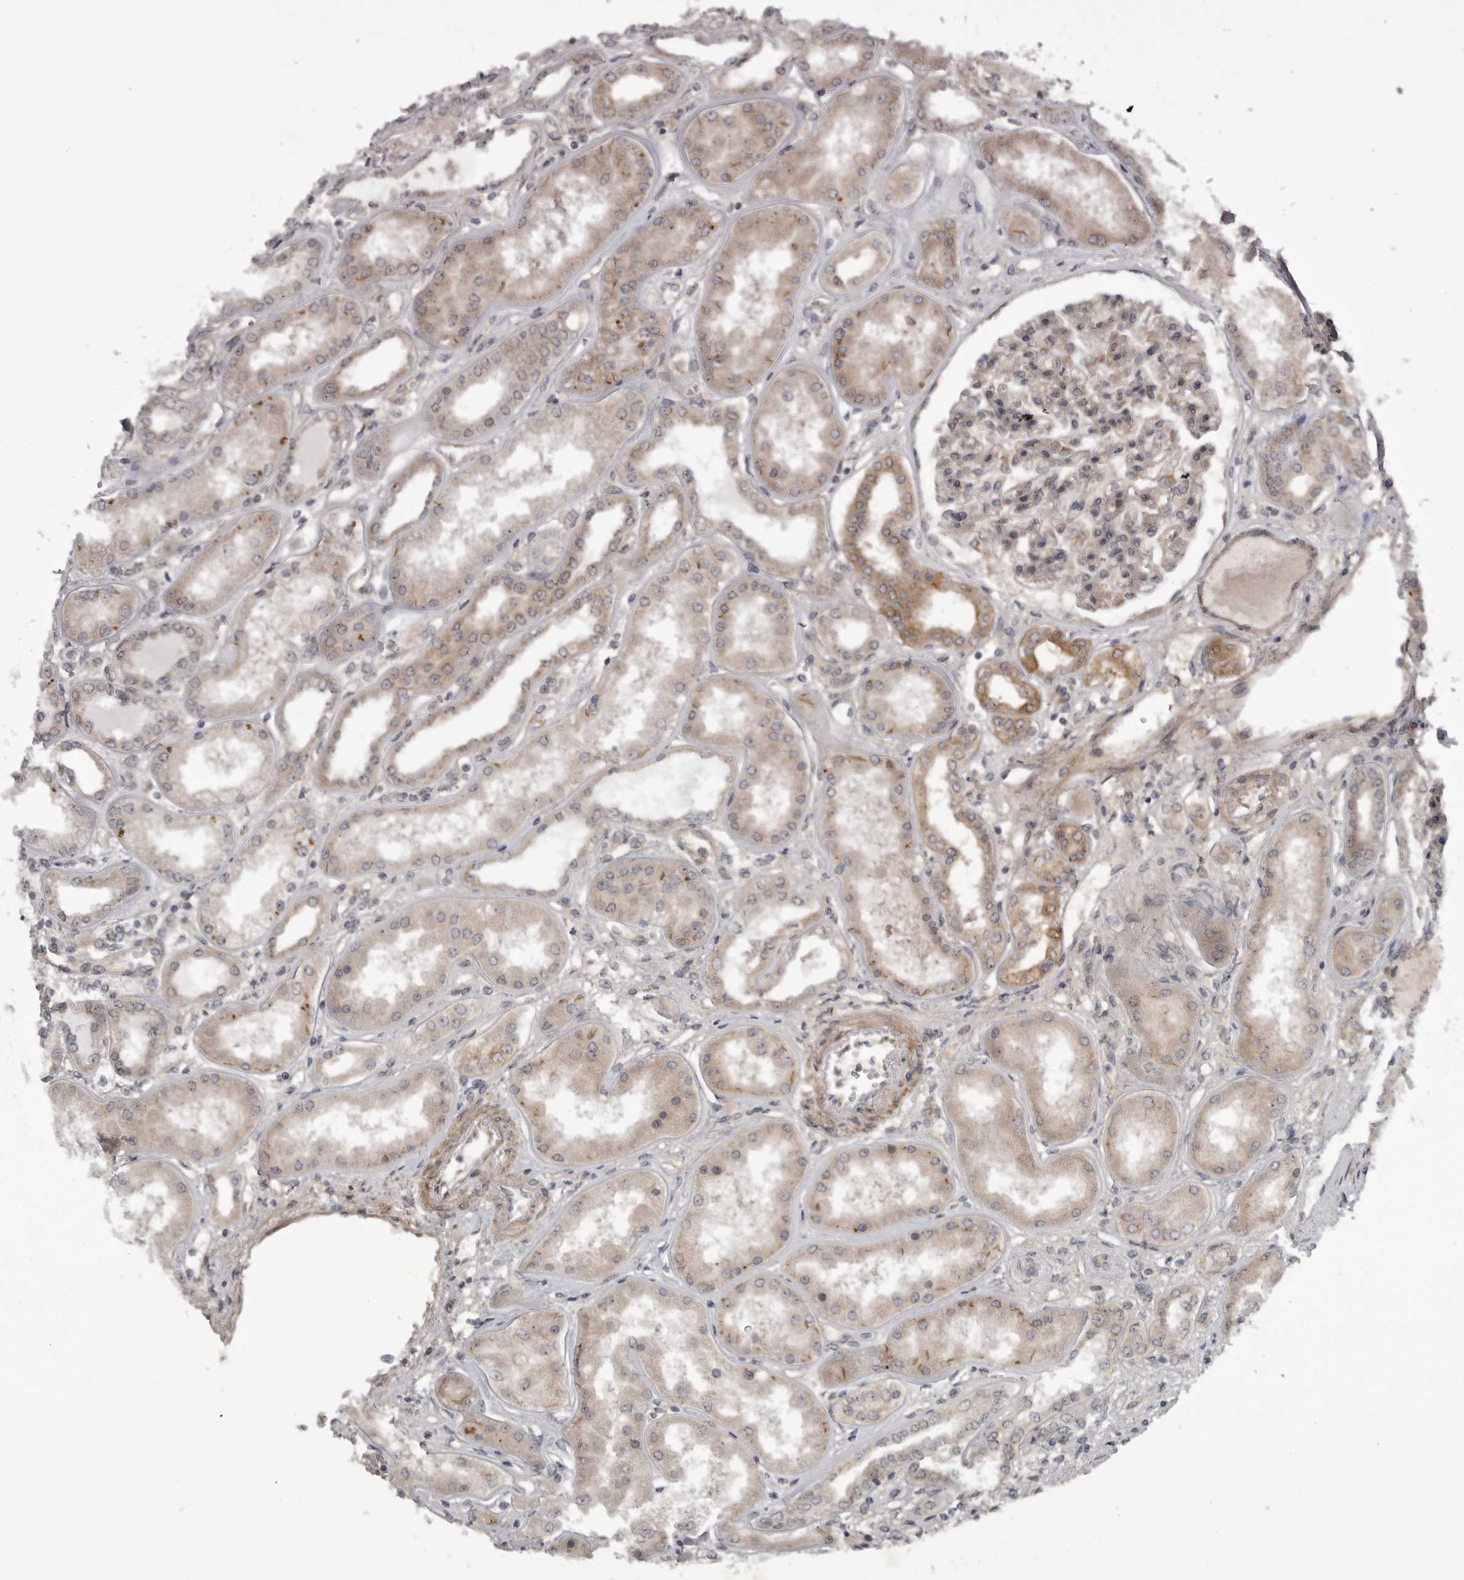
{"staining": {"intensity": "moderate", "quantity": ">75%", "location": "cytoplasmic/membranous,nuclear"}, "tissue": "kidney", "cell_type": "Cells in glomeruli", "image_type": "normal", "snomed": [{"axis": "morphology", "description": "Normal tissue, NOS"}, {"axis": "topography", "description": "Kidney"}], "caption": "Protein staining reveals moderate cytoplasmic/membranous,nuclear staining in approximately >75% of cells in glomeruli in unremarkable kidney.", "gene": "PDCL", "patient": {"sex": "female", "age": 56}}